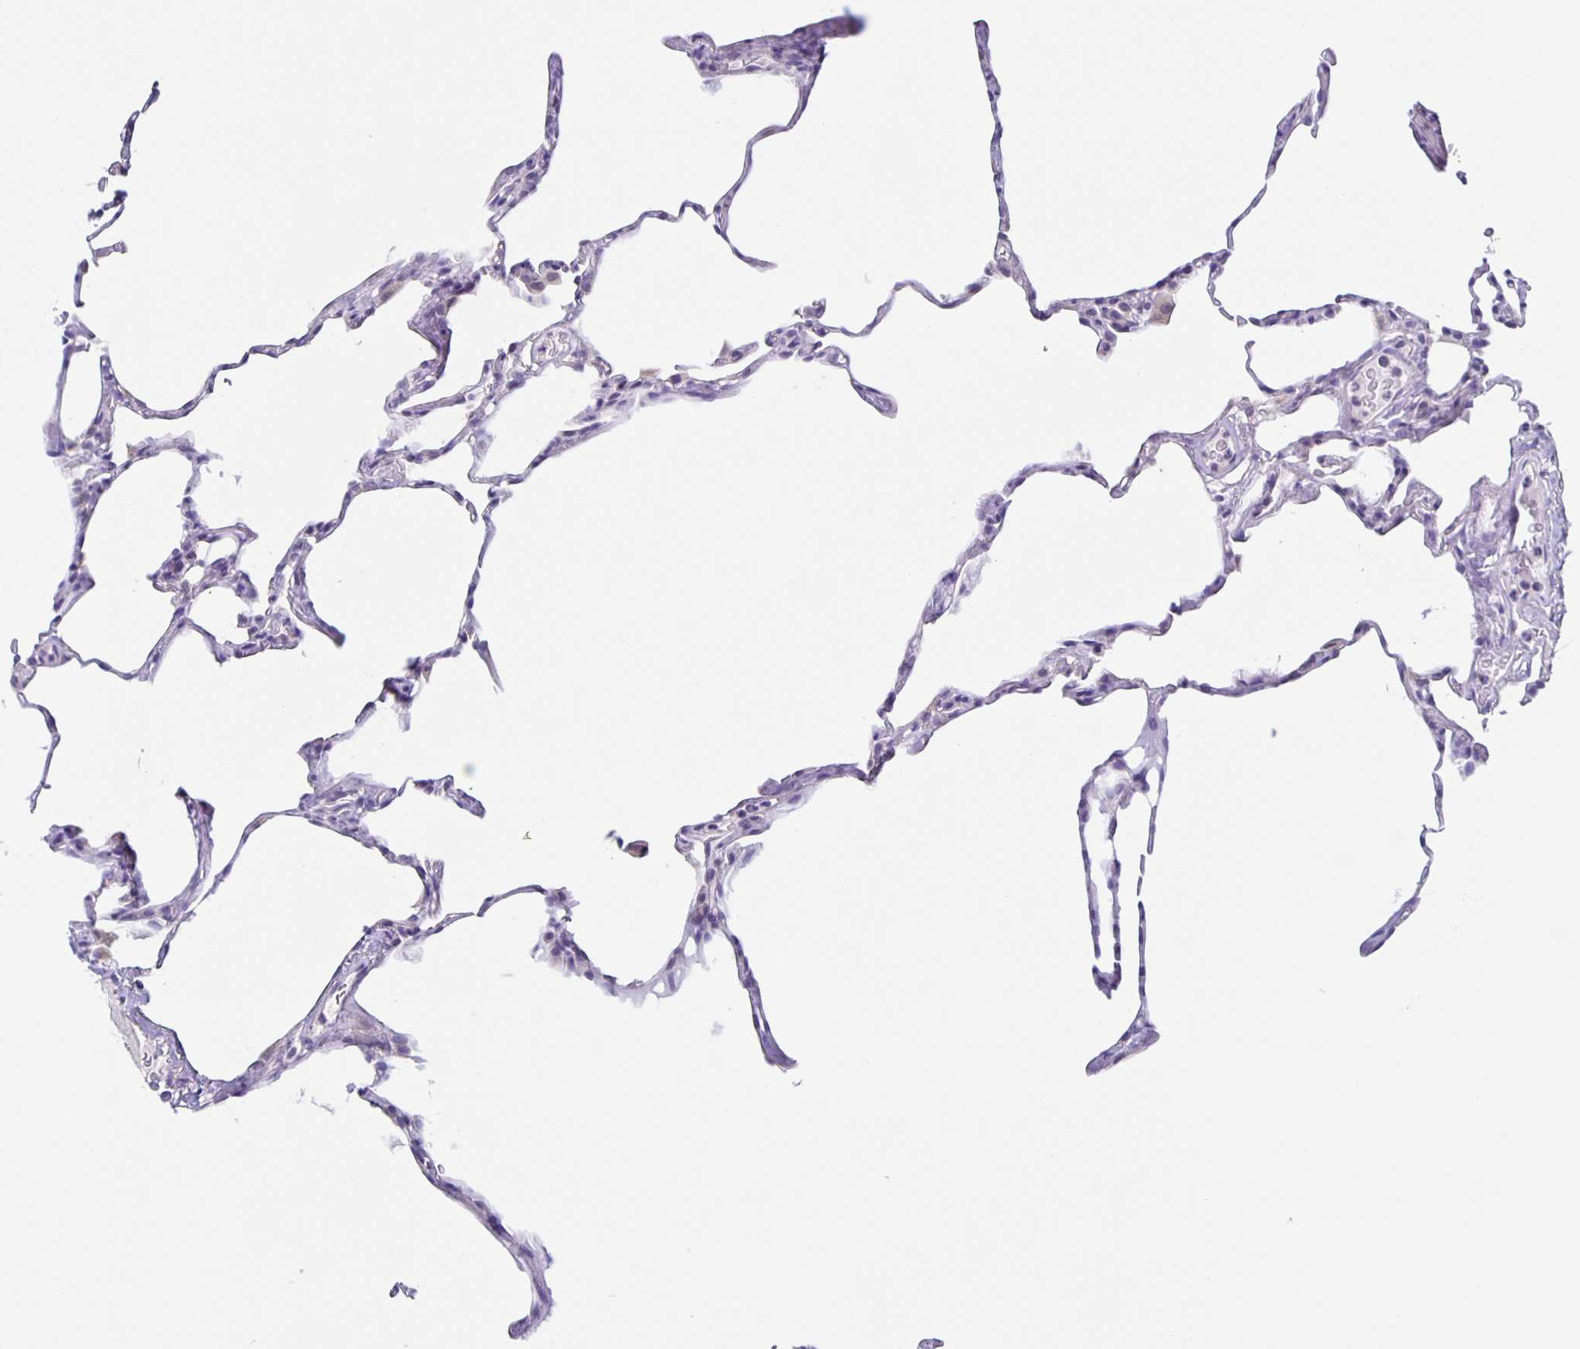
{"staining": {"intensity": "negative", "quantity": "none", "location": "none"}, "tissue": "lung", "cell_type": "Alveolar cells", "image_type": "normal", "snomed": [{"axis": "morphology", "description": "Normal tissue, NOS"}, {"axis": "topography", "description": "Lung"}], "caption": "Immunohistochemistry (IHC) of normal lung demonstrates no expression in alveolar cells.", "gene": "SLC12A3", "patient": {"sex": "male", "age": 65}}